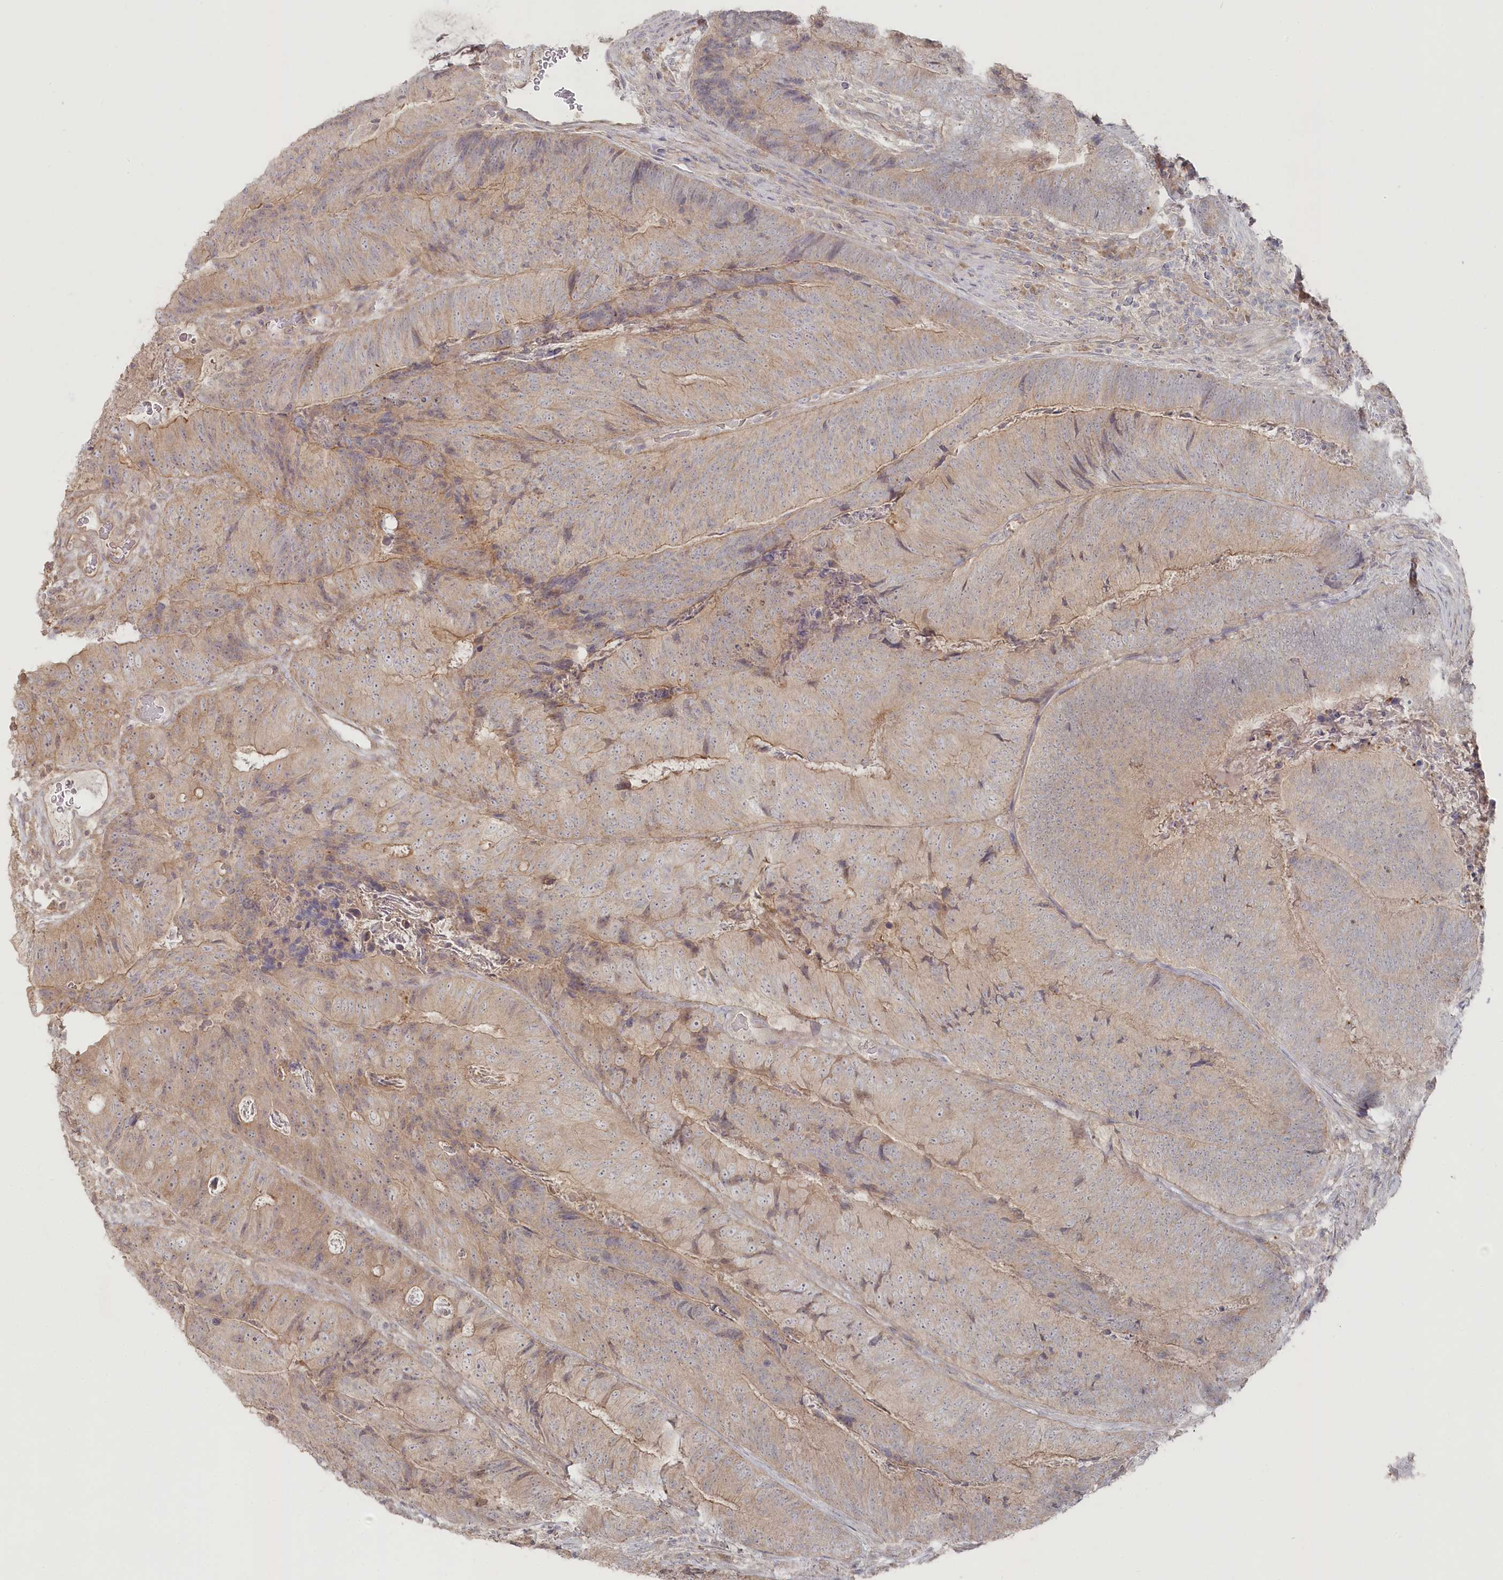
{"staining": {"intensity": "weak", "quantity": "25%-75%", "location": "cytoplasmic/membranous"}, "tissue": "colorectal cancer", "cell_type": "Tumor cells", "image_type": "cancer", "snomed": [{"axis": "morphology", "description": "Adenocarcinoma, NOS"}, {"axis": "topography", "description": "Colon"}], "caption": "Adenocarcinoma (colorectal) stained for a protein (brown) shows weak cytoplasmic/membranous positive expression in about 25%-75% of tumor cells.", "gene": "TGFBRAP1", "patient": {"sex": "female", "age": 67}}